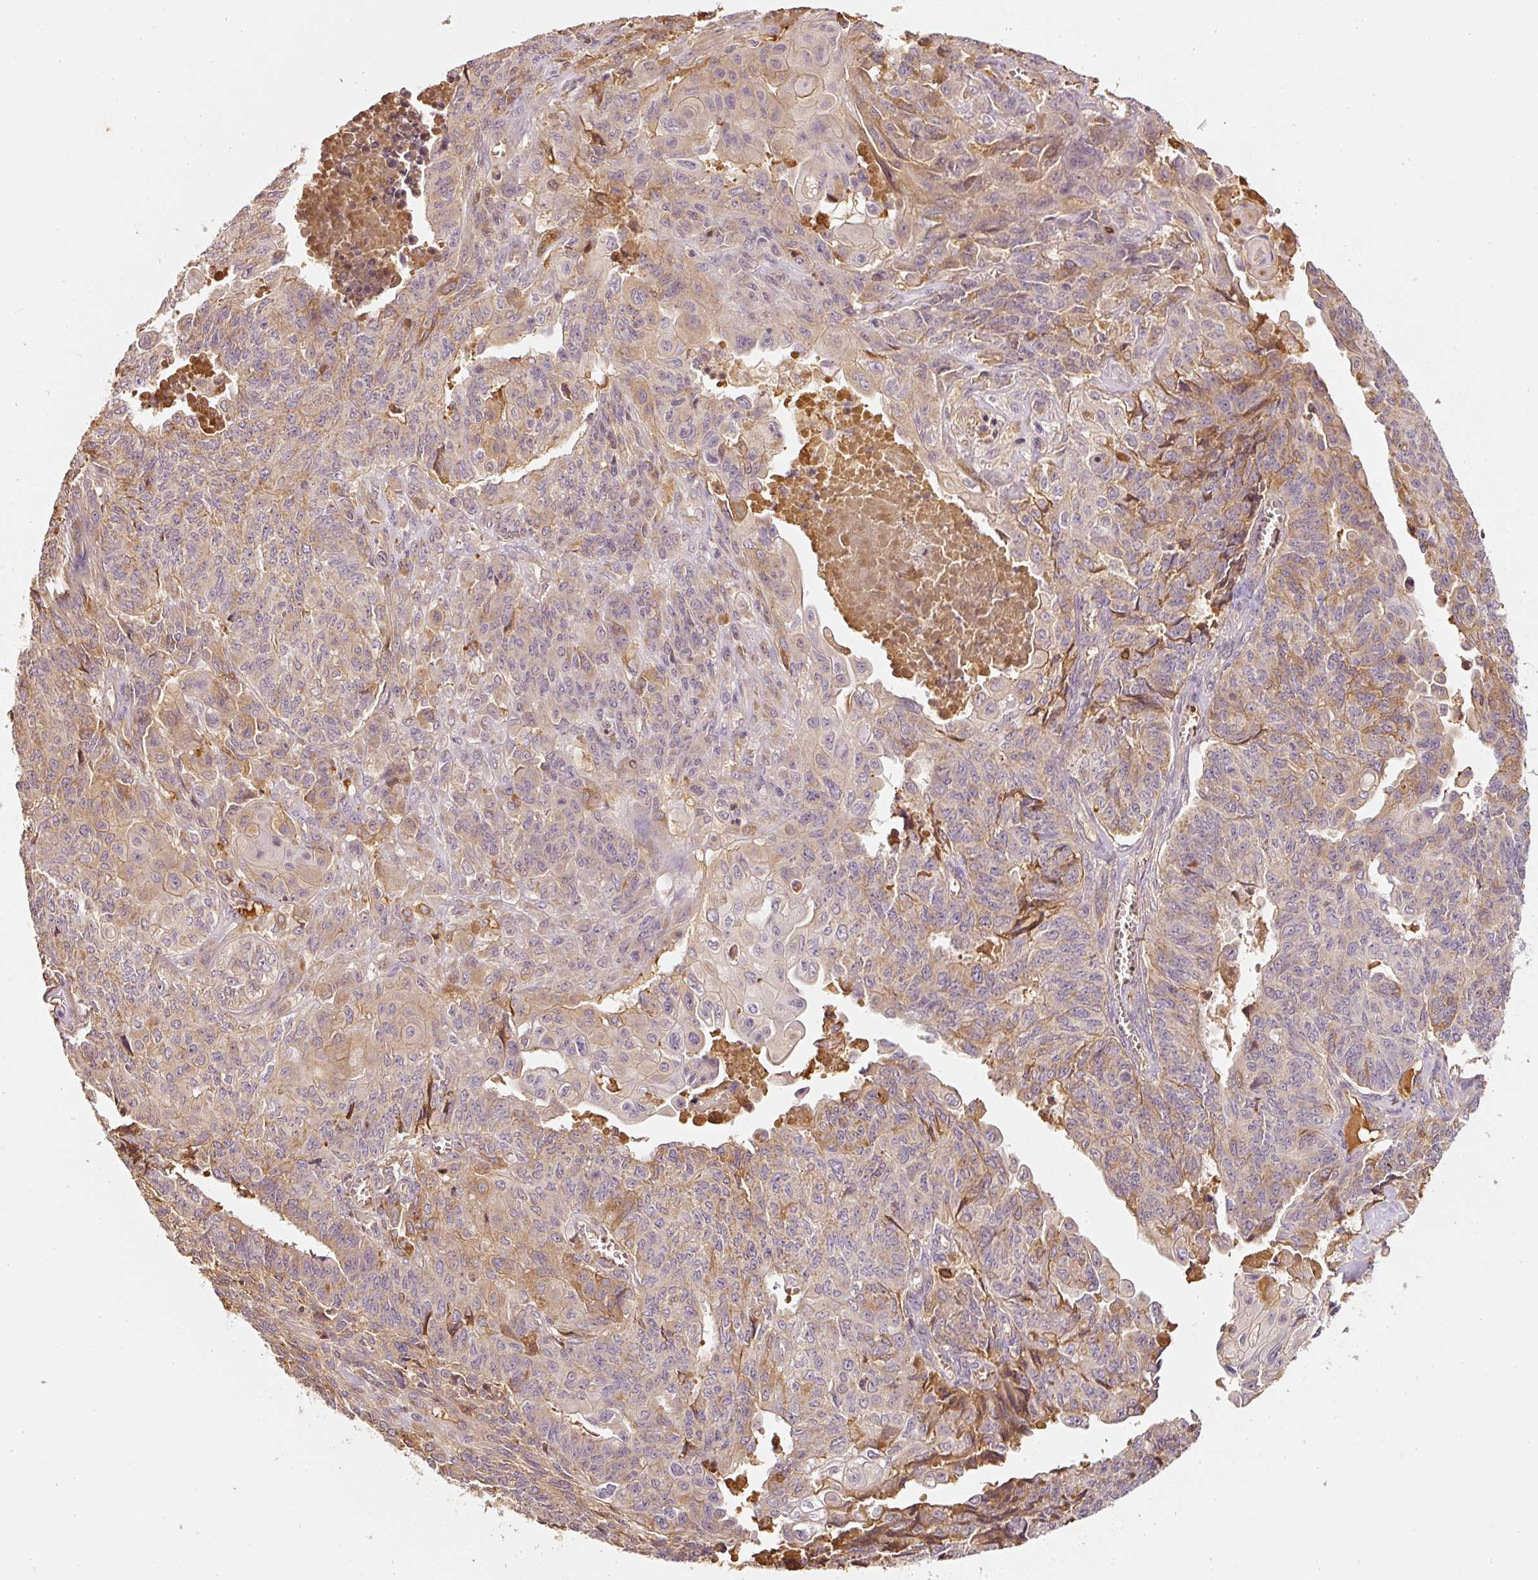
{"staining": {"intensity": "moderate", "quantity": "<25%", "location": "cytoplasmic/membranous"}, "tissue": "endometrial cancer", "cell_type": "Tumor cells", "image_type": "cancer", "snomed": [{"axis": "morphology", "description": "Adenocarcinoma, NOS"}, {"axis": "topography", "description": "Endometrium"}], "caption": "A photomicrograph of human endometrial cancer stained for a protein demonstrates moderate cytoplasmic/membranous brown staining in tumor cells. (Stains: DAB (3,3'-diaminobenzidine) in brown, nuclei in blue, Microscopy: brightfield microscopy at high magnification).", "gene": "EVL", "patient": {"sex": "female", "age": 32}}